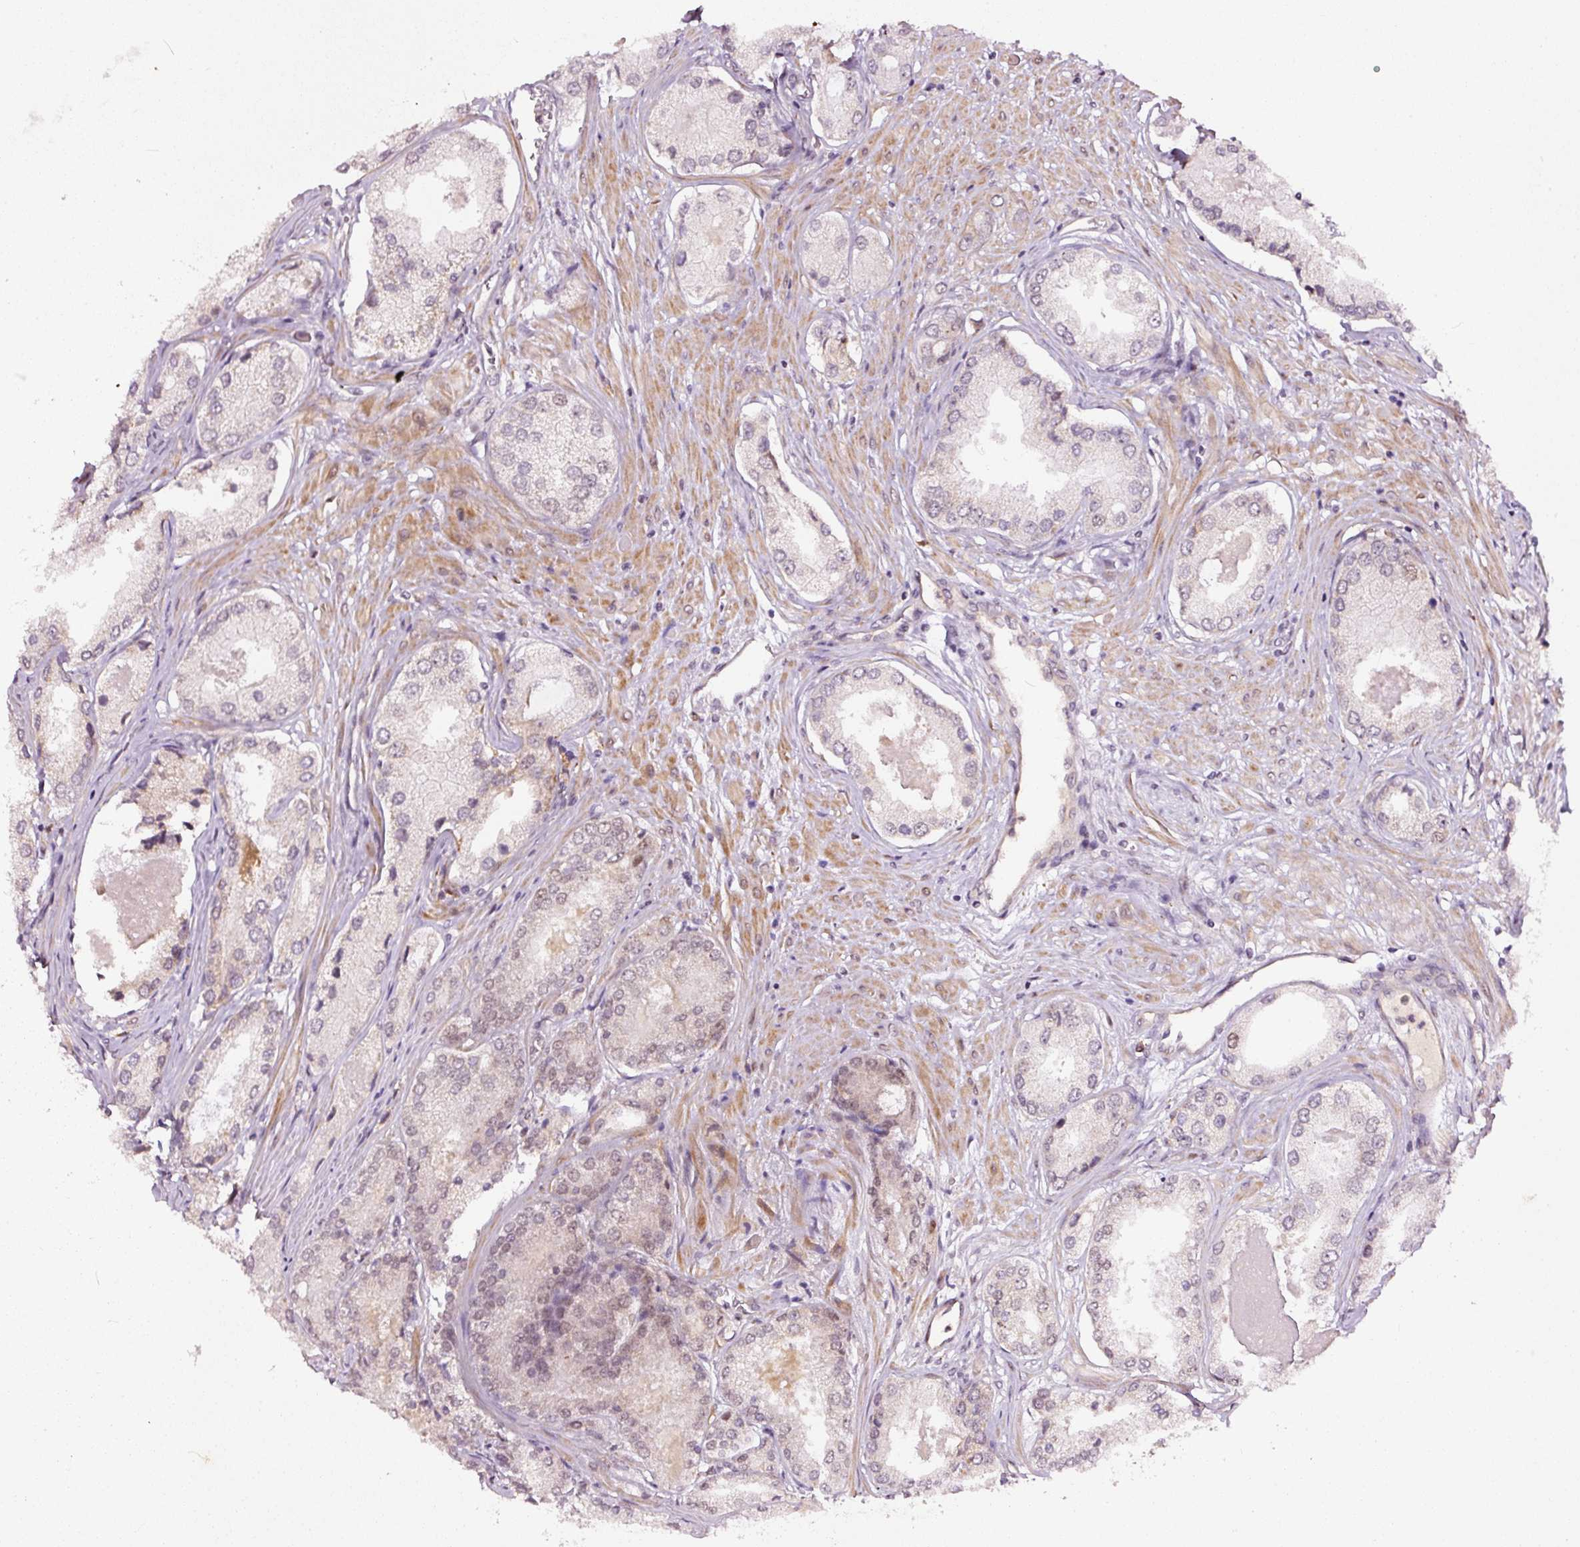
{"staining": {"intensity": "weak", "quantity": "<25%", "location": "nuclear"}, "tissue": "prostate cancer", "cell_type": "Tumor cells", "image_type": "cancer", "snomed": [{"axis": "morphology", "description": "Adenocarcinoma, Low grade"}, {"axis": "topography", "description": "Prostate"}], "caption": "High power microscopy micrograph of an IHC histopathology image of prostate cancer (low-grade adenocarcinoma), revealing no significant positivity in tumor cells. (Stains: DAB (3,3'-diaminobenzidine) IHC with hematoxylin counter stain, Microscopy: brightfield microscopy at high magnification).", "gene": "RFC4", "patient": {"sex": "male", "age": 68}}